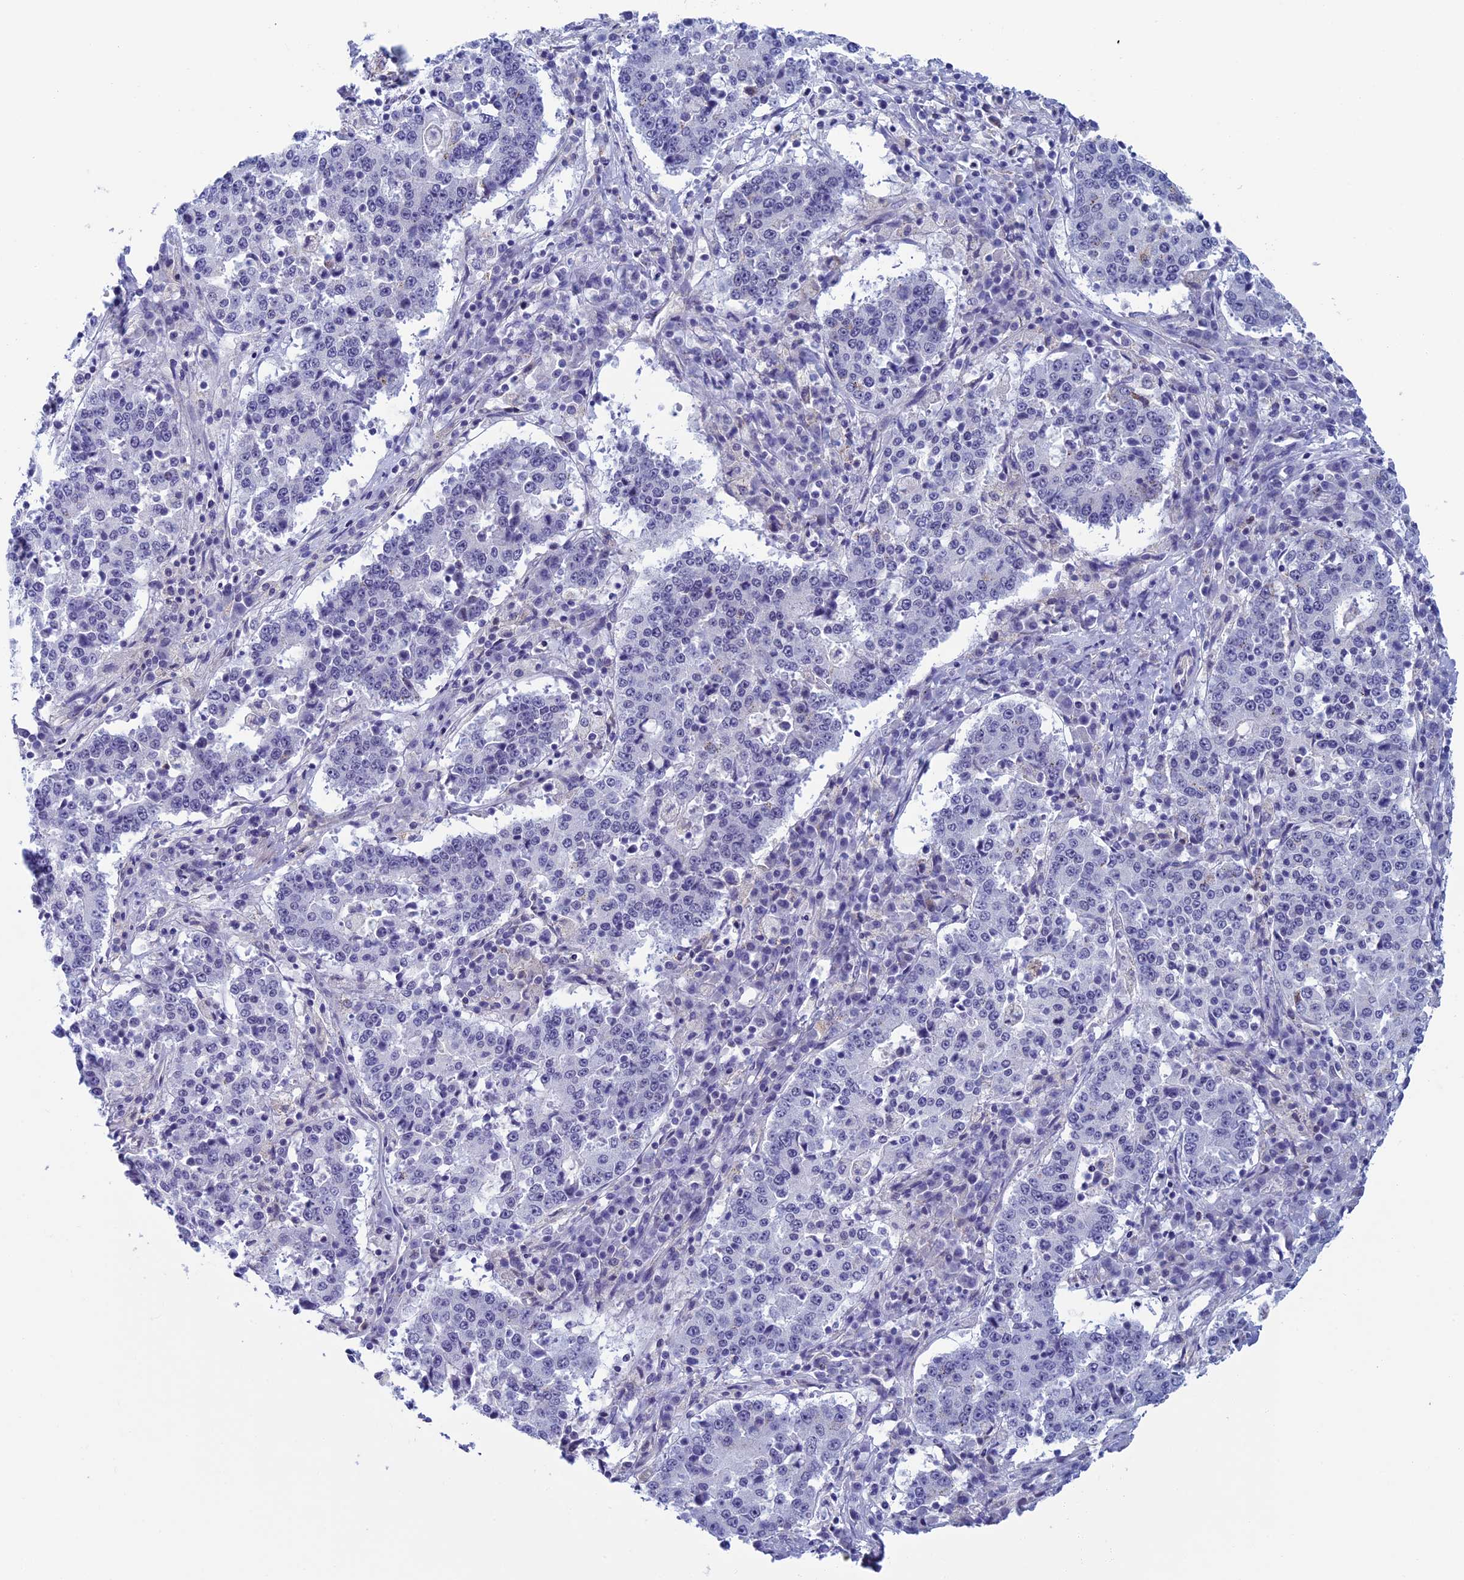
{"staining": {"intensity": "negative", "quantity": "none", "location": "none"}, "tissue": "stomach cancer", "cell_type": "Tumor cells", "image_type": "cancer", "snomed": [{"axis": "morphology", "description": "Adenocarcinoma, NOS"}, {"axis": "topography", "description": "Stomach"}], "caption": "High power microscopy image of an immunohistochemistry histopathology image of stomach adenocarcinoma, revealing no significant expression in tumor cells.", "gene": "MFSD12", "patient": {"sex": "male", "age": 59}}